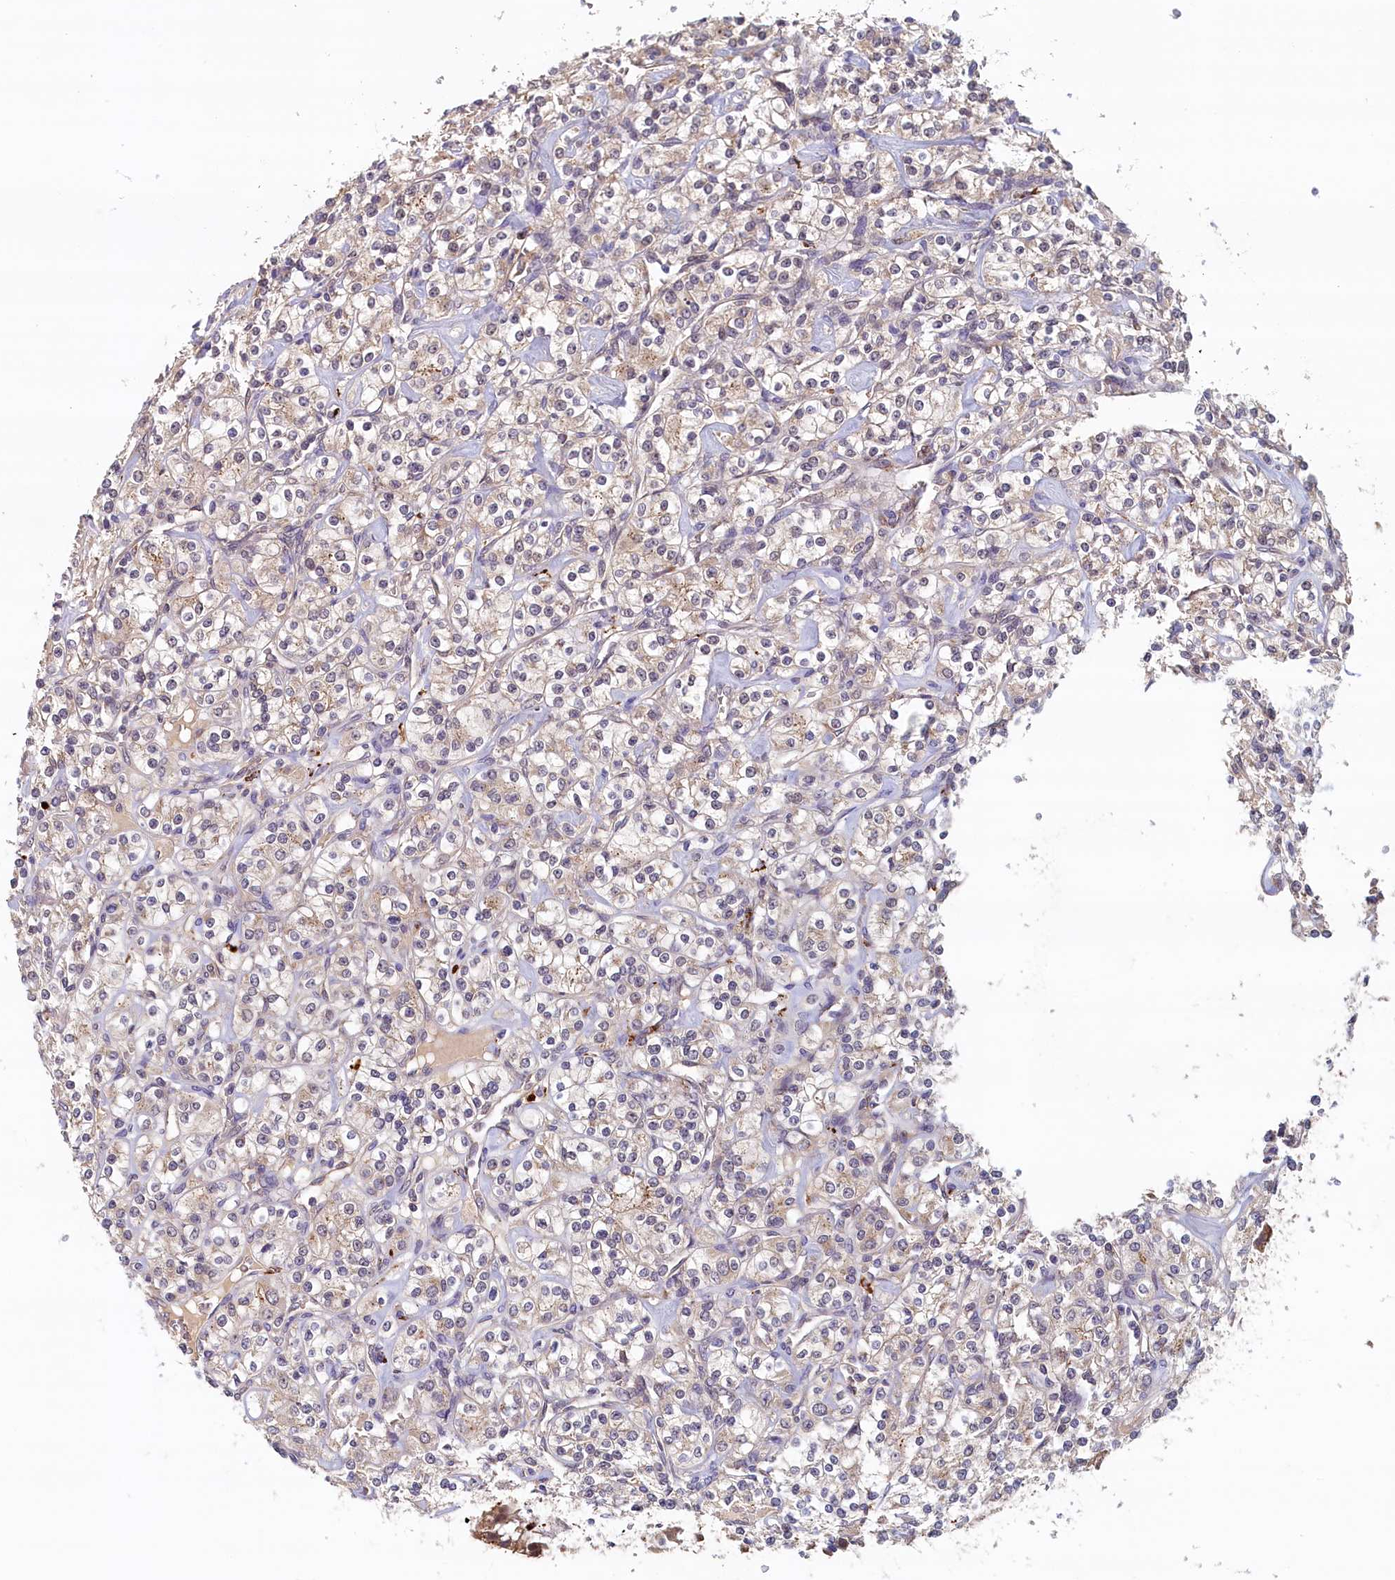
{"staining": {"intensity": "weak", "quantity": "25%-75%", "location": "cytoplasmic/membranous"}, "tissue": "renal cancer", "cell_type": "Tumor cells", "image_type": "cancer", "snomed": [{"axis": "morphology", "description": "Adenocarcinoma, NOS"}, {"axis": "topography", "description": "Kidney"}], "caption": "Immunohistochemical staining of human renal adenocarcinoma displays low levels of weak cytoplasmic/membranous expression in approximately 25%-75% of tumor cells. Ihc stains the protein of interest in brown and the nuclei are stained blue.", "gene": "NUBP2", "patient": {"sex": "male", "age": 77}}